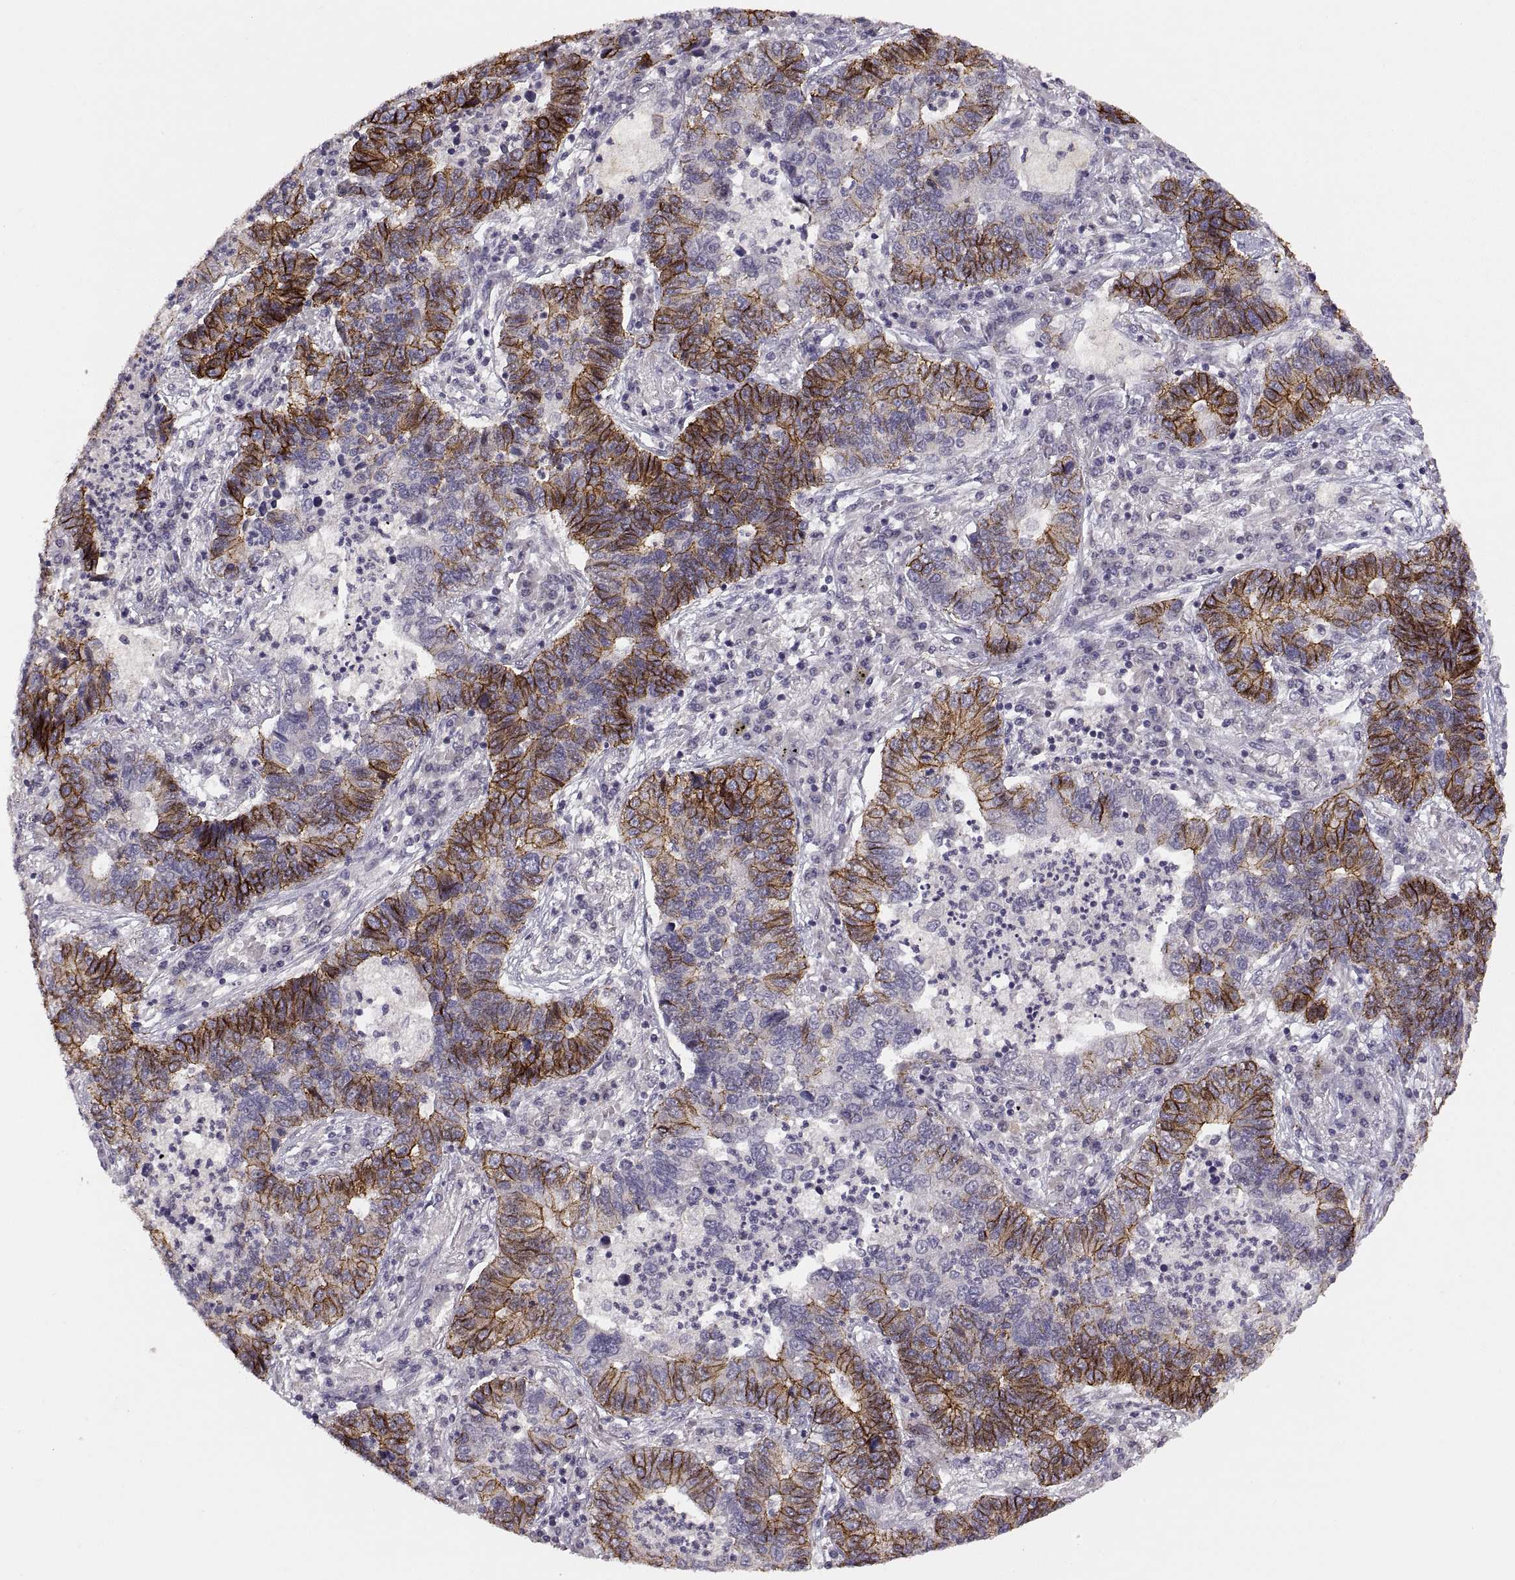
{"staining": {"intensity": "strong", "quantity": "25%-75%", "location": "cytoplasmic/membranous"}, "tissue": "lung cancer", "cell_type": "Tumor cells", "image_type": "cancer", "snomed": [{"axis": "morphology", "description": "Adenocarcinoma, NOS"}, {"axis": "topography", "description": "Lung"}], "caption": "Lung cancer (adenocarcinoma) stained with a brown dye exhibits strong cytoplasmic/membranous positive staining in about 25%-75% of tumor cells.", "gene": "CDH2", "patient": {"sex": "female", "age": 57}}